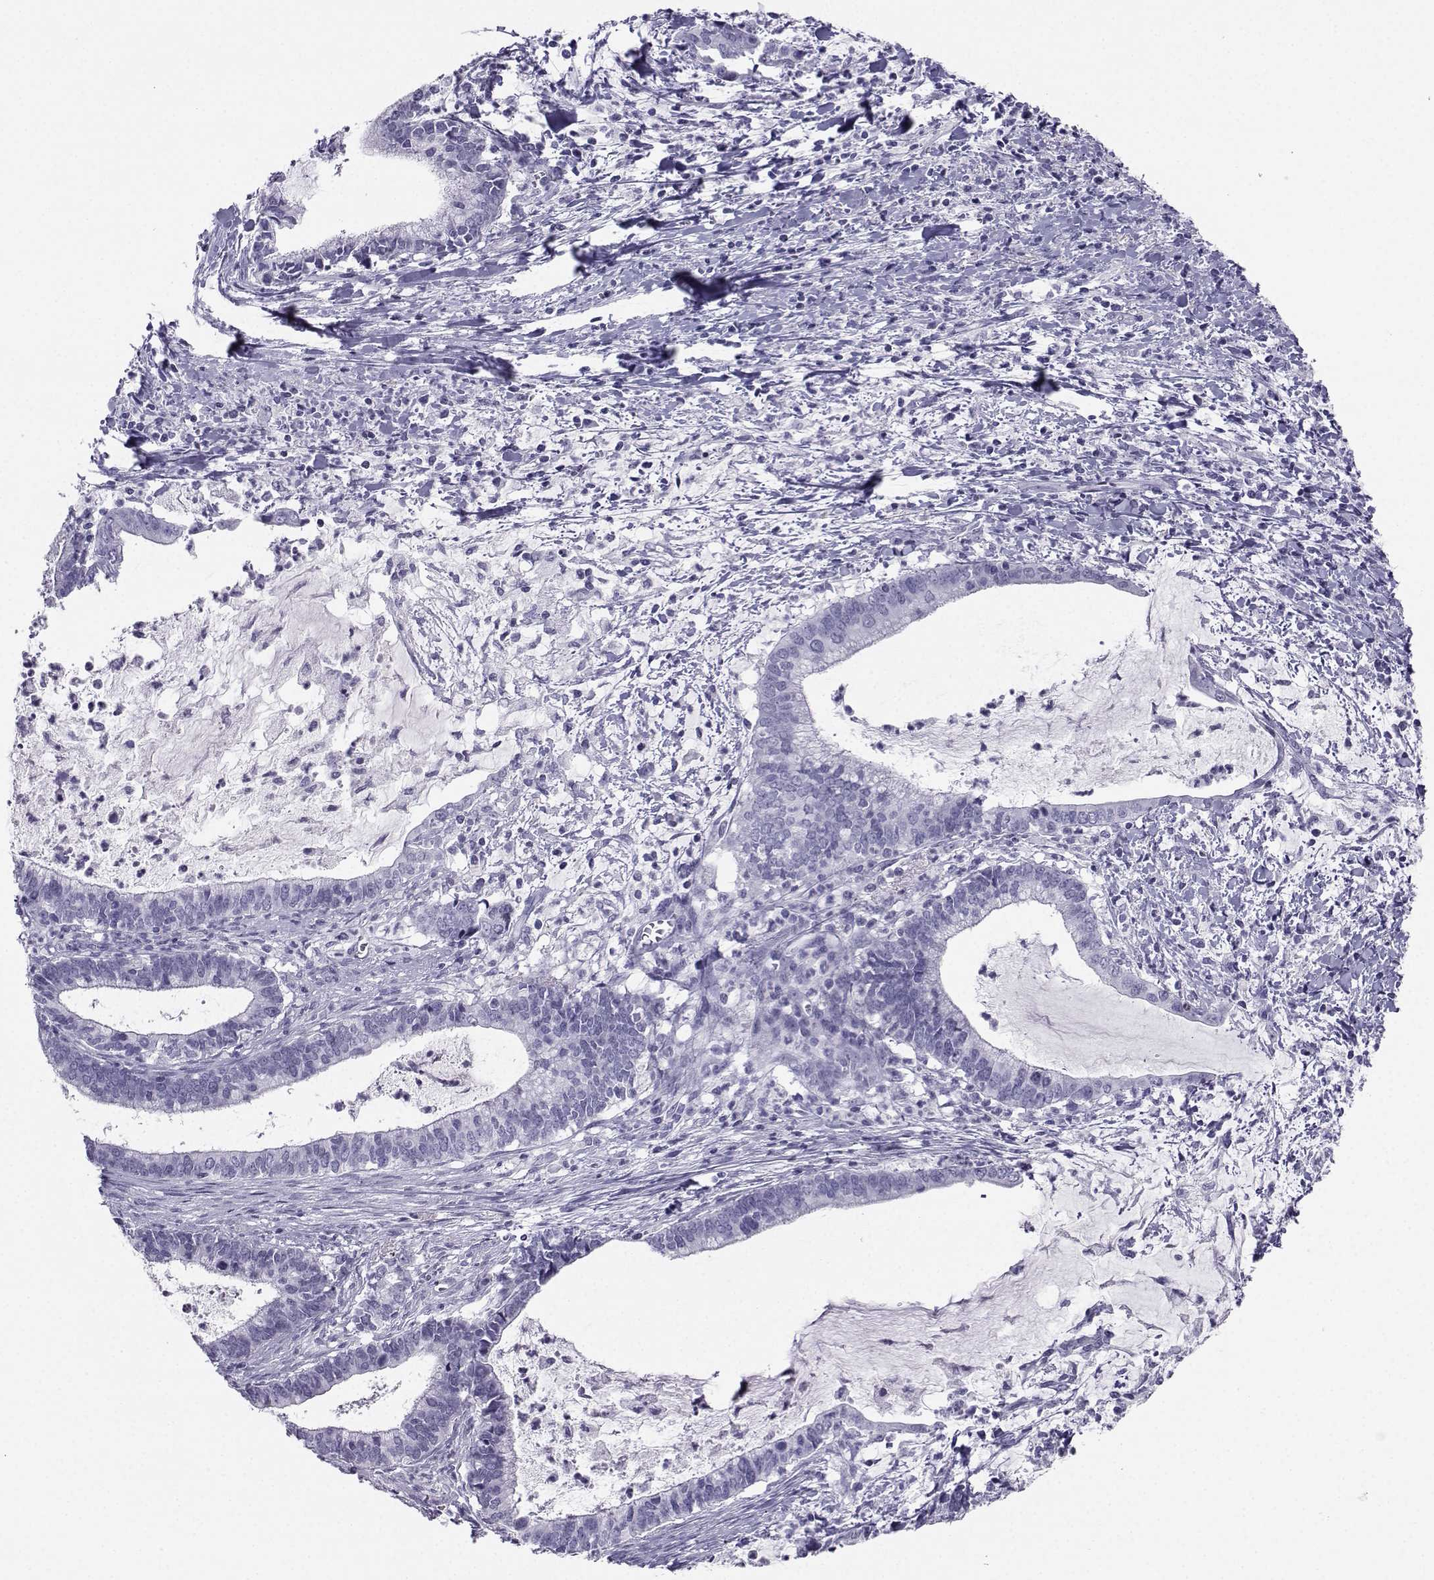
{"staining": {"intensity": "negative", "quantity": "none", "location": "none"}, "tissue": "cervical cancer", "cell_type": "Tumor cells", "image_type": "cancer", "snomed": [{"axis": "morphology", "description": "Adenocarcinoma, NOS"}, {"axis": "topography", "description": "Cervix"}], "caption": "Immunohistochemistry of cervical cancer (adenocarcinoma) shows no positivity in tumor cells.", "gene": "SST", "patient": {"sex": "female", "age": 42}}